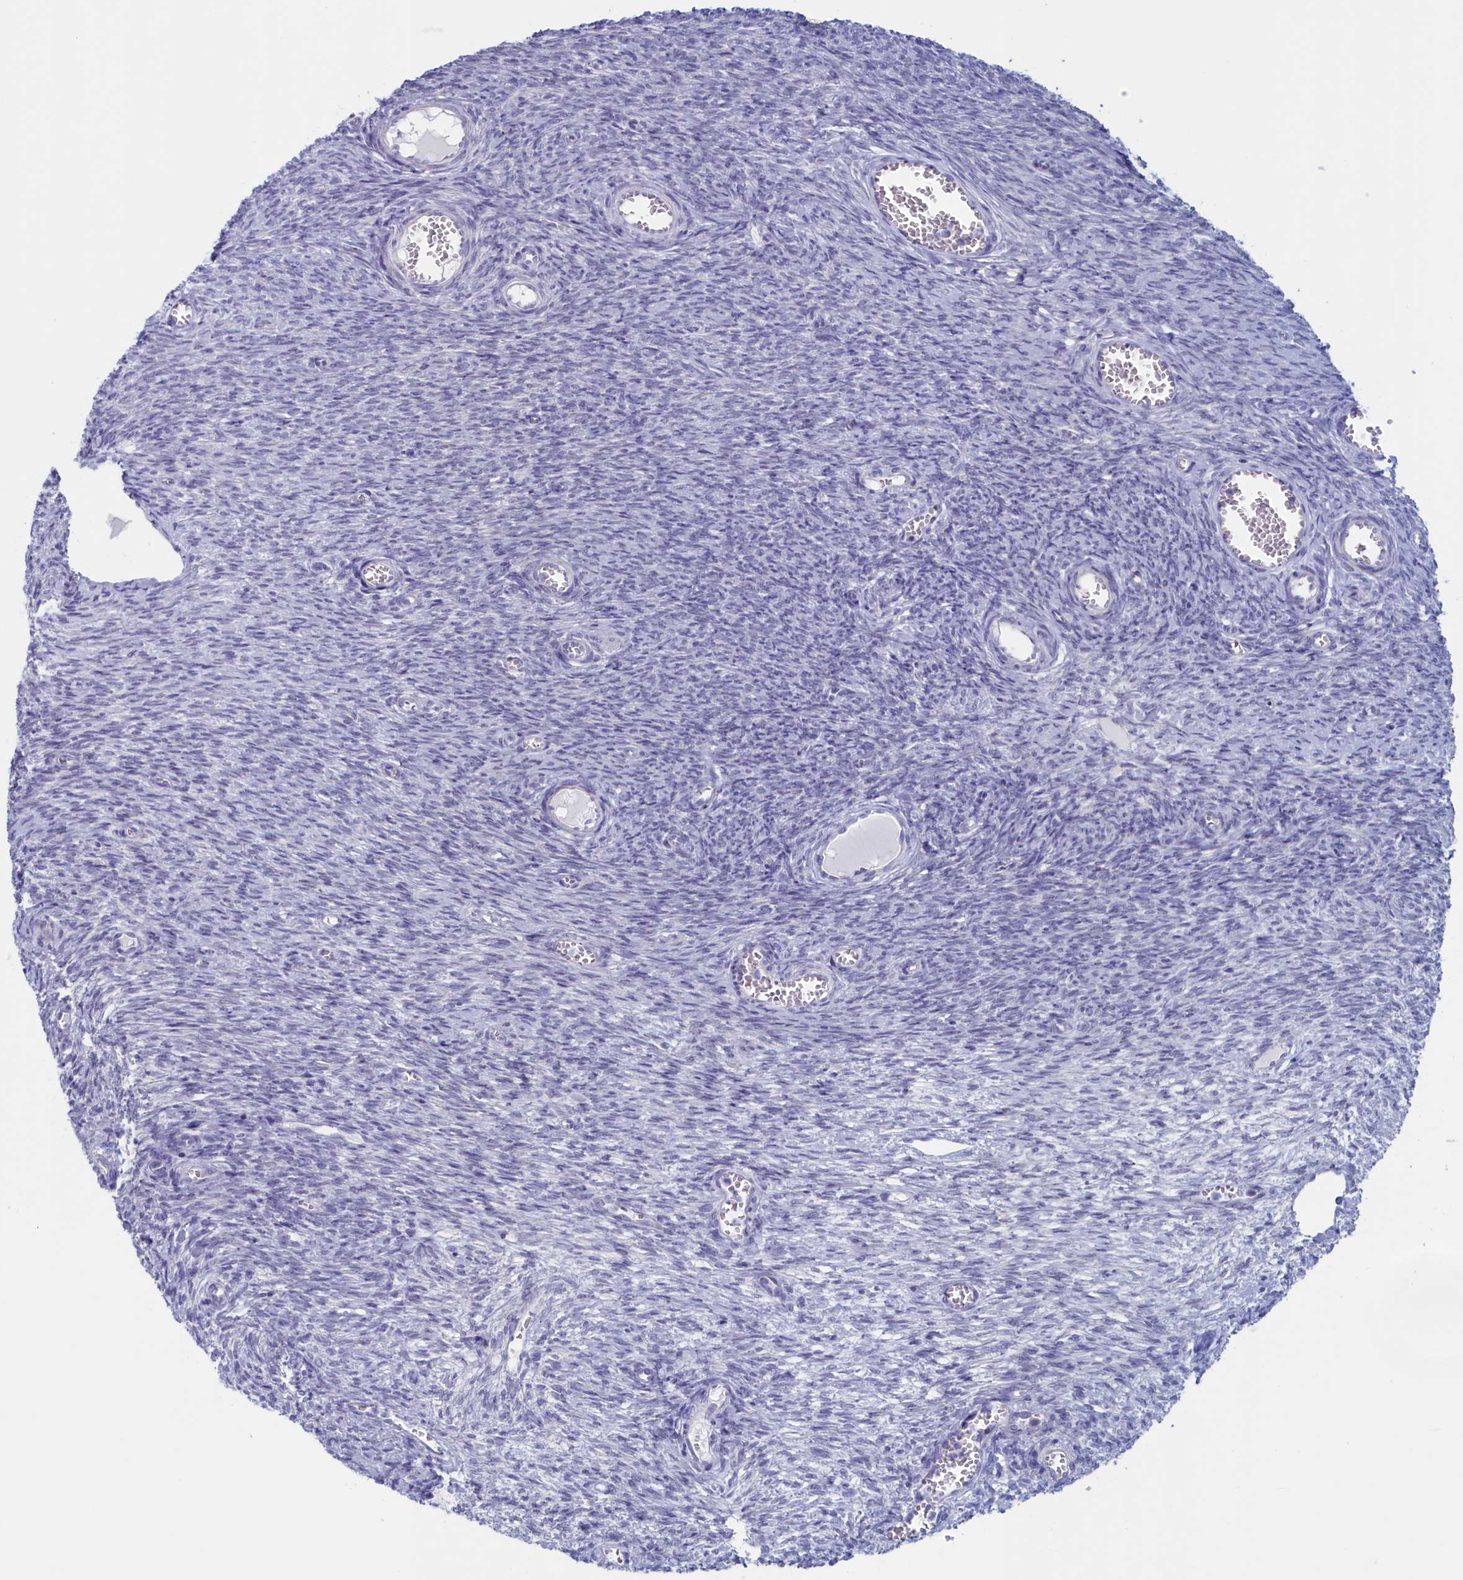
{"staining": {"intensity": "negative", "quantity": "none", "location": "none"}, "tissue": "ovary", "cell_type": "Ovarian stroma cells", "image_type": "normal", "snomed": [{"axis": "morphology", "description": "Normal tissue, NOS"}, {"axis": "topography", "description": "Ovary"}], "caption": "Immunohistochemistry photomicrograph of unremarkable ovary: ovary stained with DAB (3,3'-diaminobenzidine) reveals no significant protein positivity in ovarian stroma cells.", "gene": "WDR76", "patient": {"sex": "female", "age": 44}}